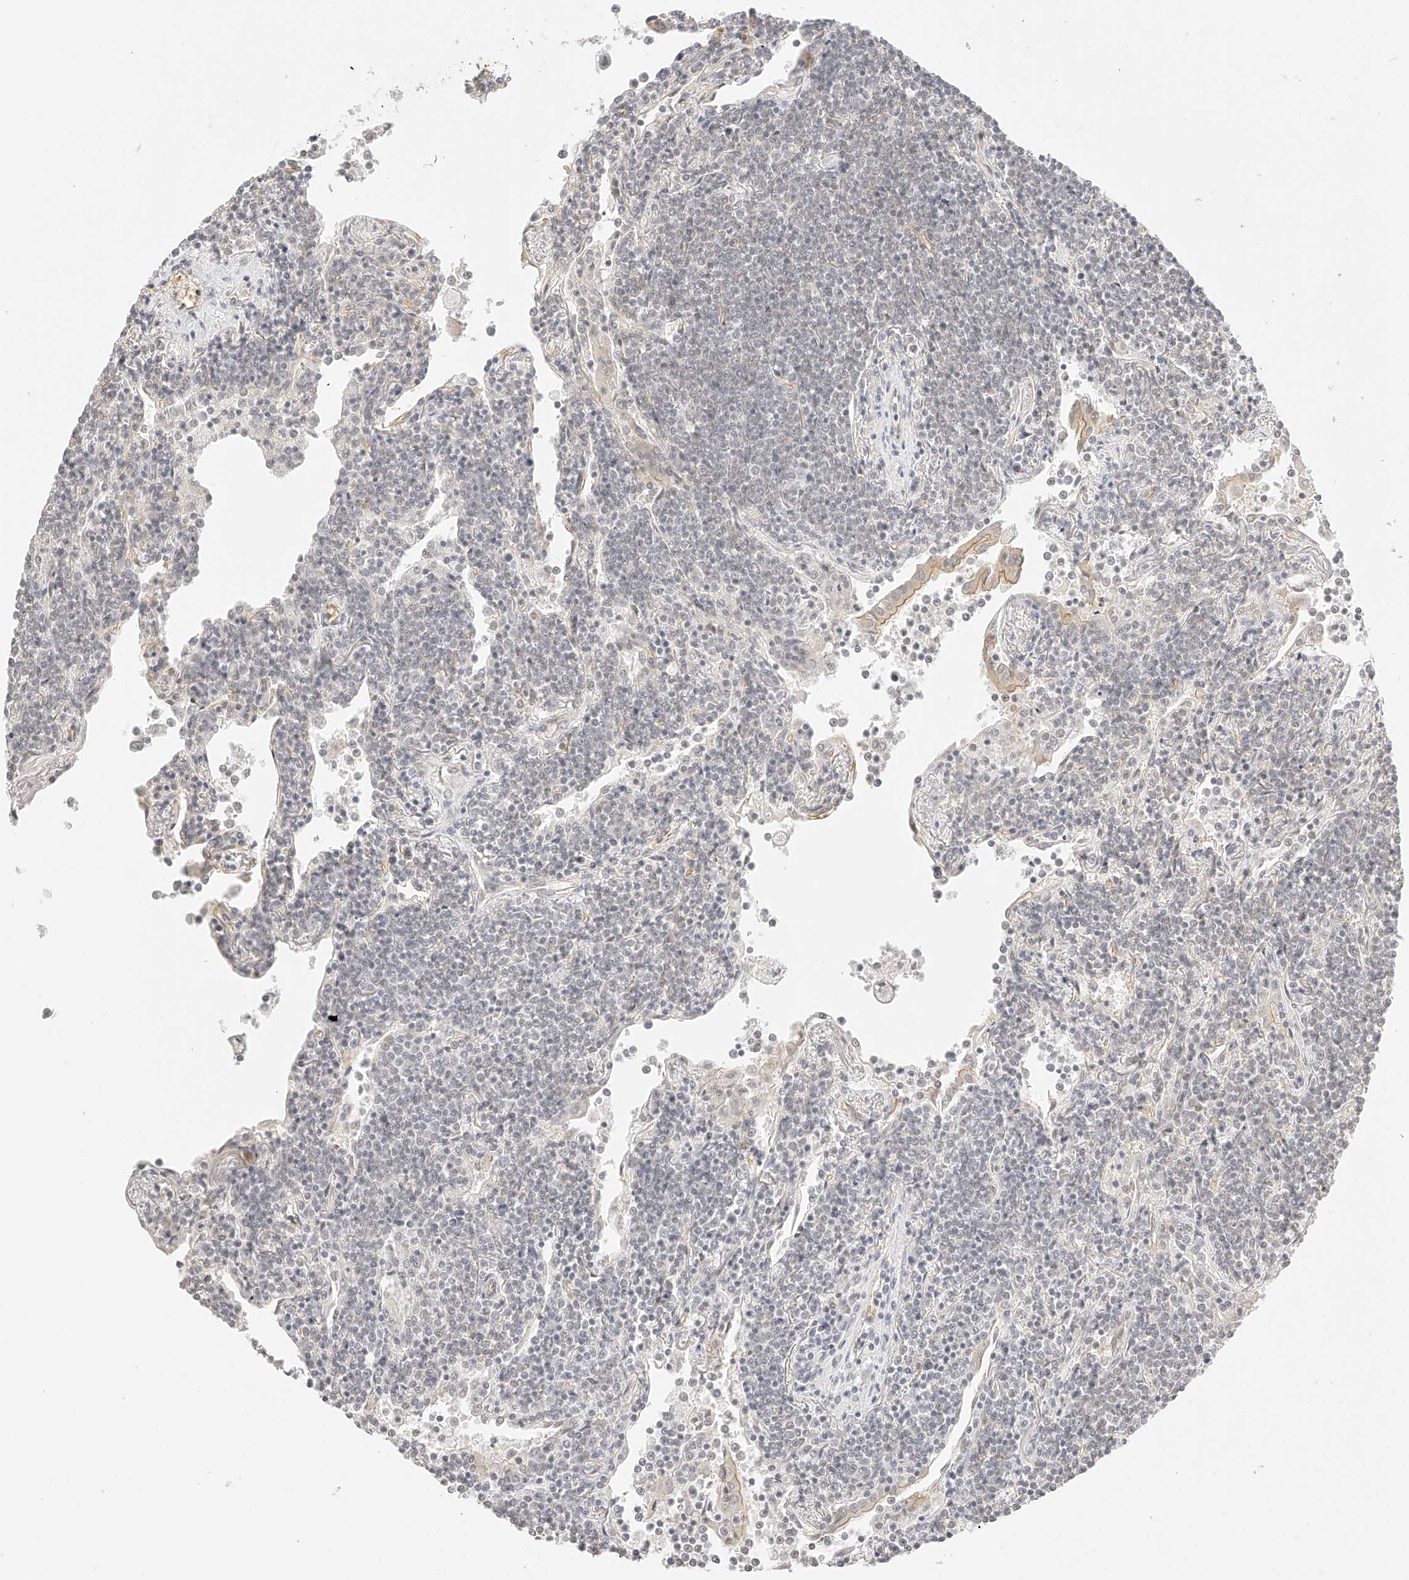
{"staining": {"intensity": "negative", "quantity": "none", "location": "none"}, "tissue": "lymphoma", "cell_type": "Tumor cells", "image_type": "cancer", "snomed": [{"axis": "morphology", "description": "Malignant lymphoma, non-Hodgkin's type, Low grade"}, {"axis": "topography", "description": "Lung"}], "caption": "Immunohistochemistry histopathology image of neoplastic tissue: low-grade malignant lymphoma, non-Hodgkin's type stained with DAB demonstrates no significant protein expression in tumor cells.", "gene": "ZFP69", "patient": {"sex": "female", "age": 71}}